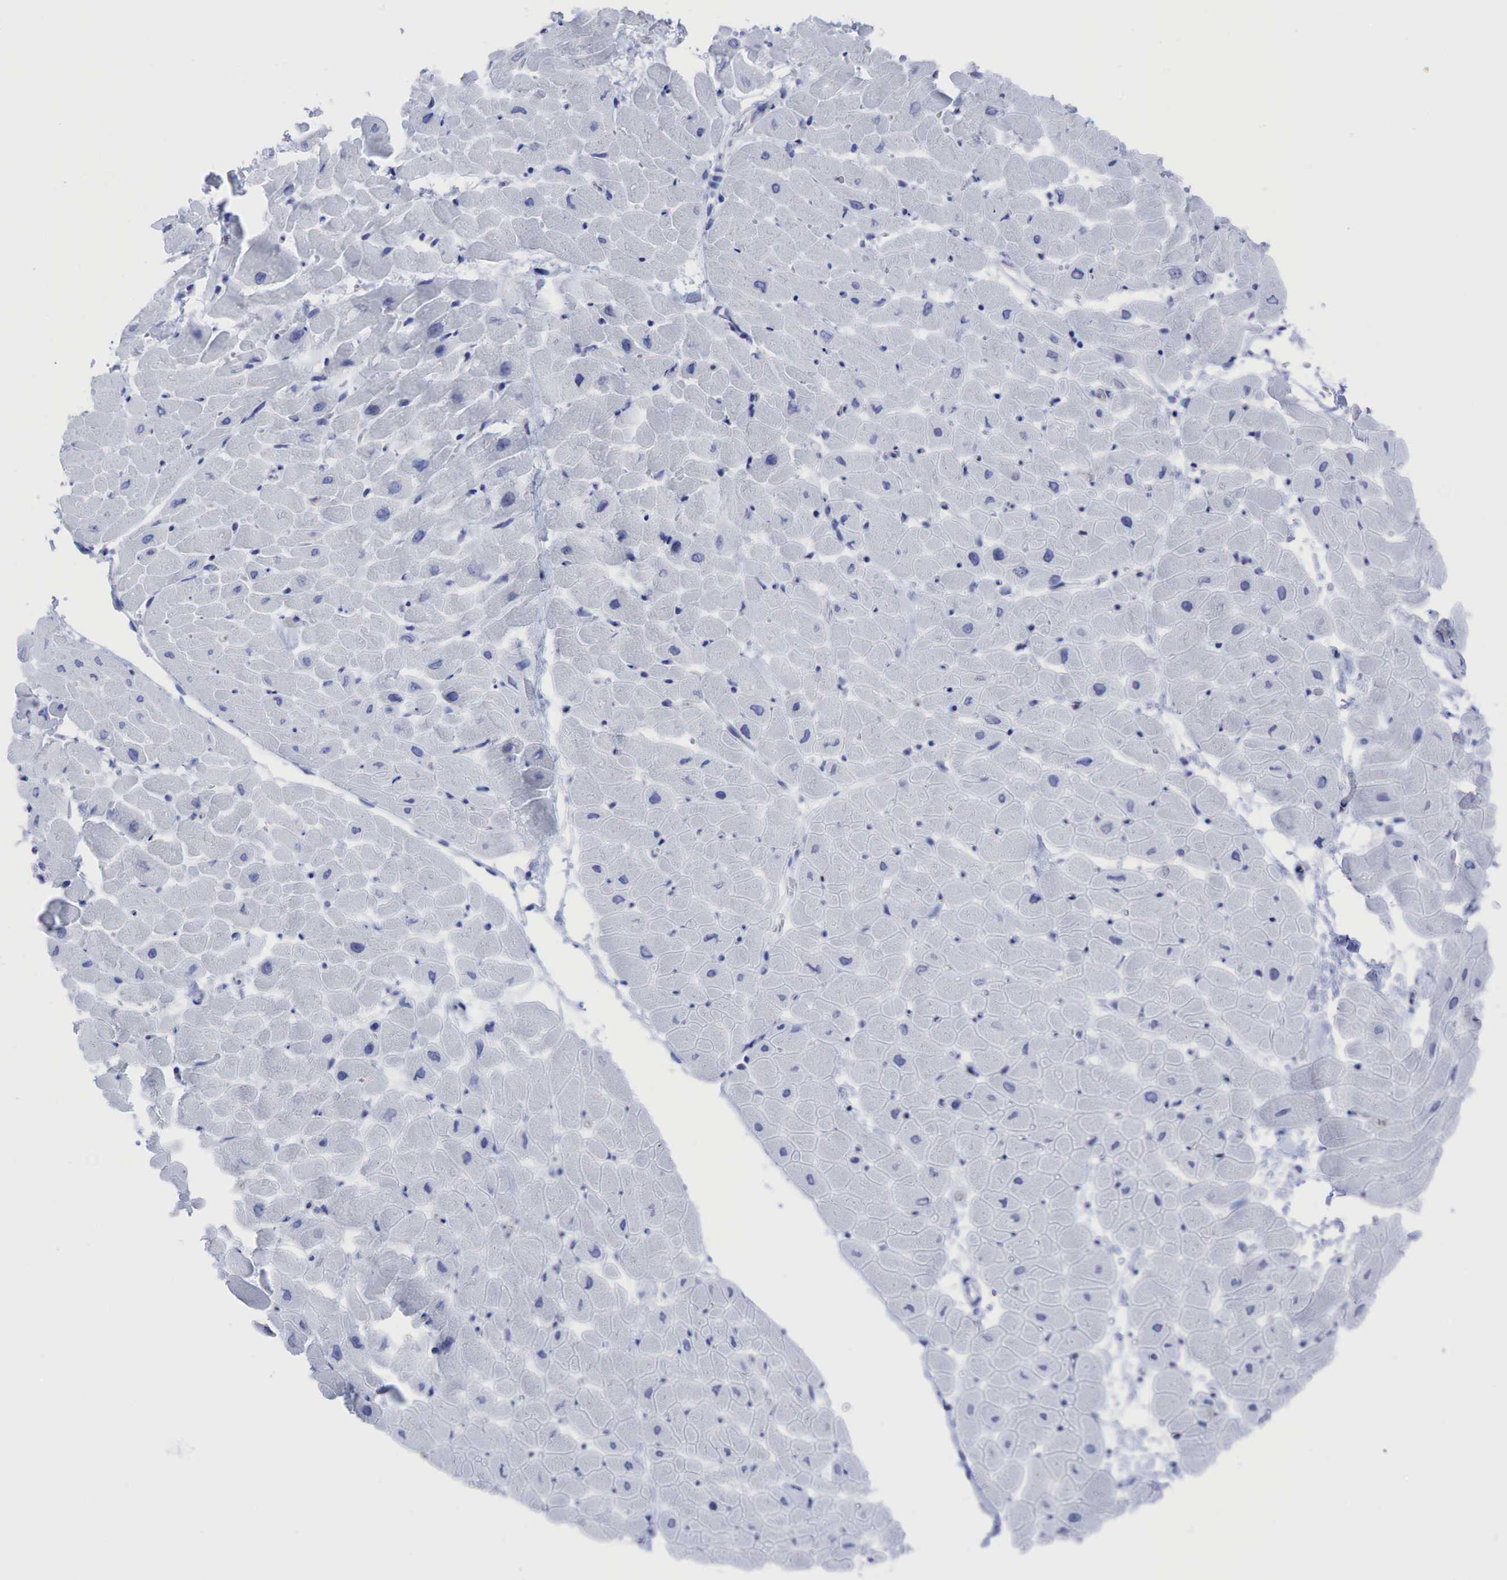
{"staining": {"intensity": "negative", "quantity": "none", "location": "none"}, "tissue": "heart muscle", "cell_type": "Cardiomyocytes", "image_type": "normal", "snomed": [{"axis": "morphology", "description": "Normal tissue, NOS"}, {"axis": "topography", "description": "Heart"}], "caption": "The histopathology image demonstrates no staining of cardiomyocytes in benign heart muscle. (DAB immunohistochemistry, high magnification).", "gene": "TNFRSF8", "patient": {"sex": "male", "age": 45}}